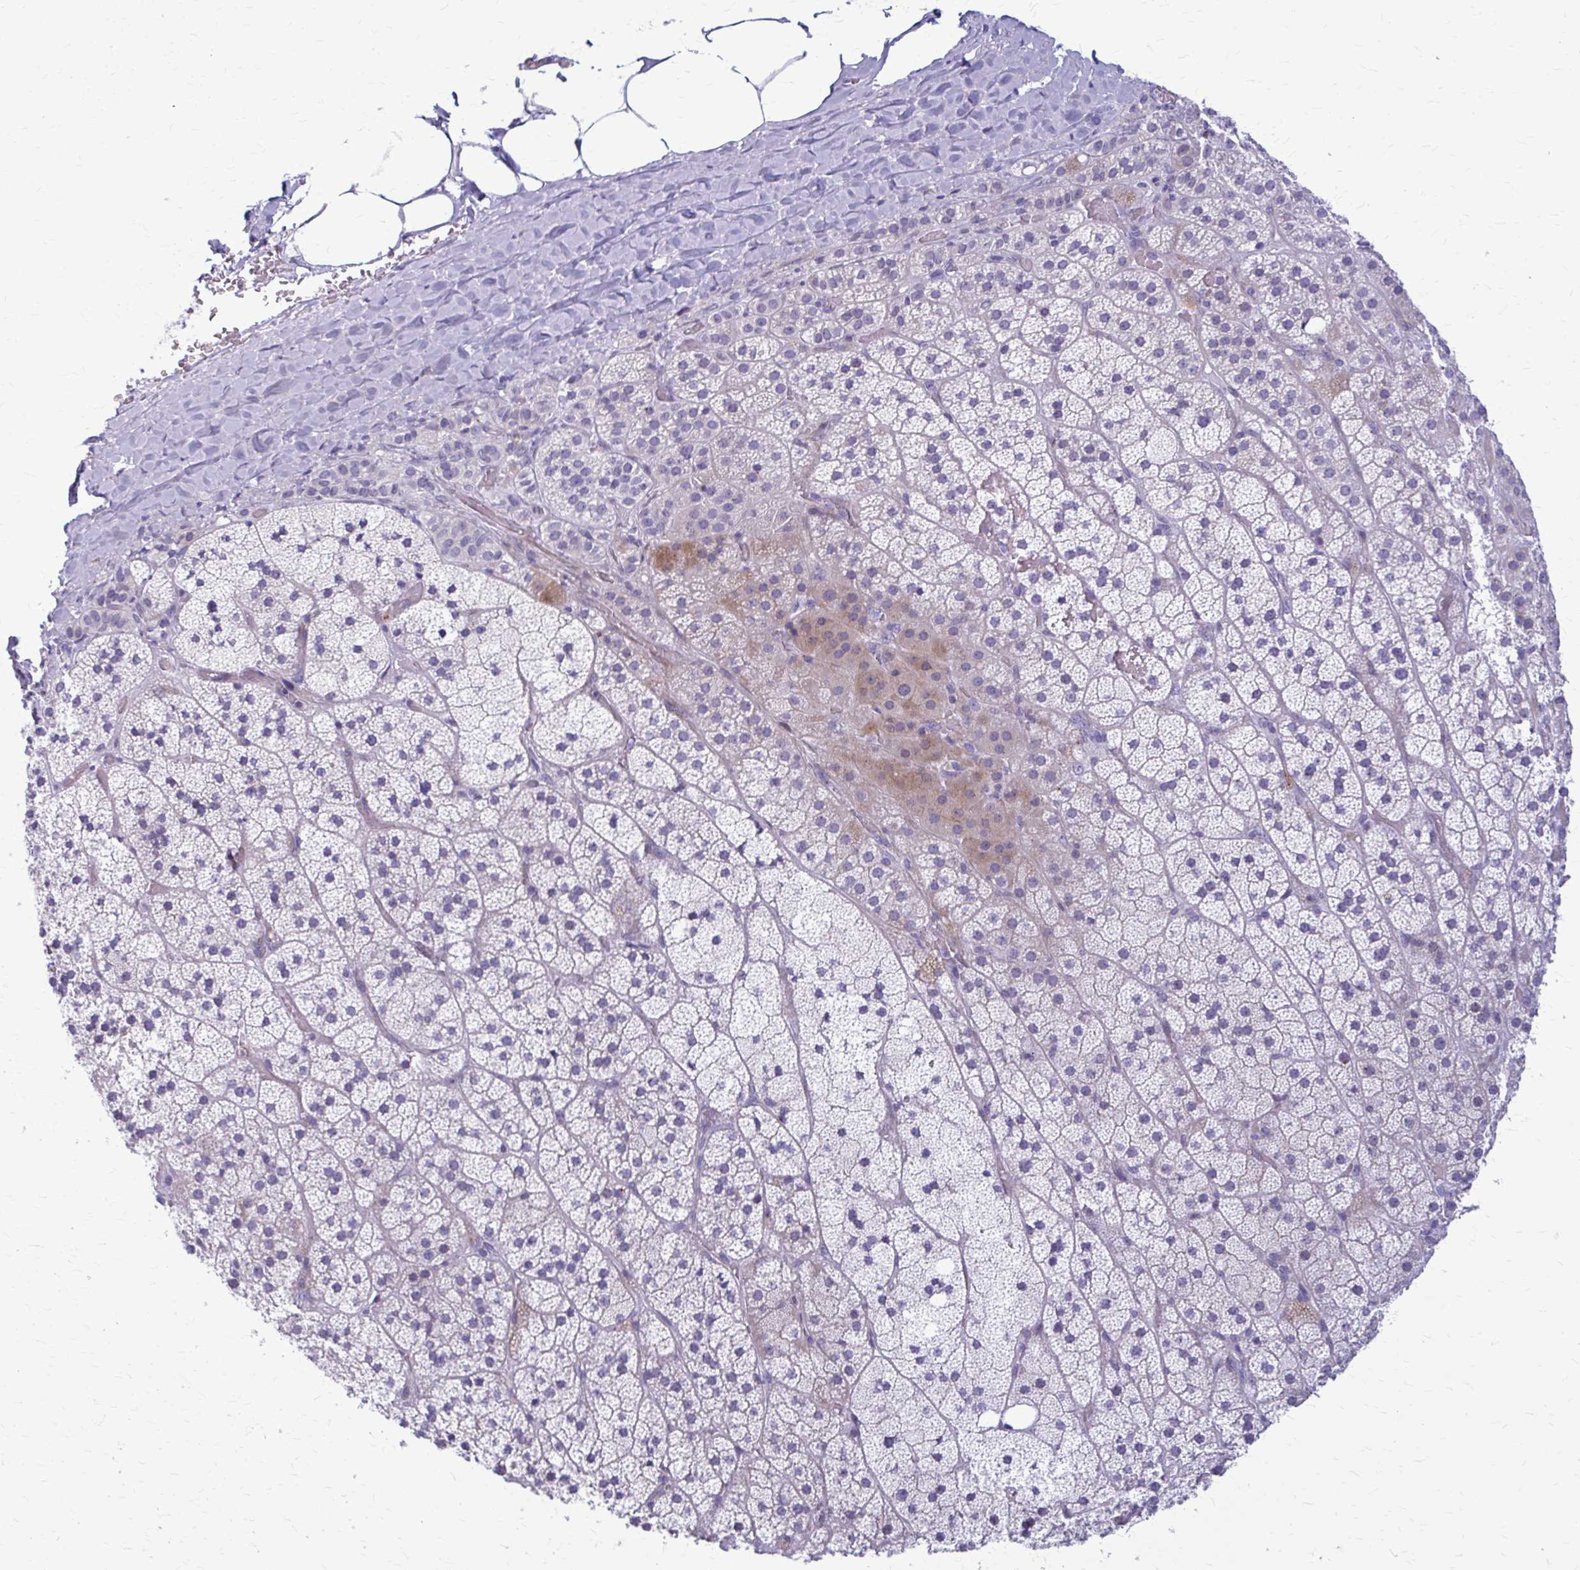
{"staining": {"intensity": "moderate", "quantity": "<25%", "location": "cytoplasmic/membranous"}, "tissue": "adrenal gland", "cell_type": "Glandular cells", "image_type": "normal", "snomed": [{"axis": "morphology", "description": "Normal tissue, NOS"}, {"axis": "topography", "description": "Adrenal gland"}], "caption": "Protein expression analysis of benign adrenal gland shows moderate cytoplasmic/membranous positivity in about <25% of glandular cells.", "gene": "PEDS1", "patient": {"sex": "male", "age": 57}}